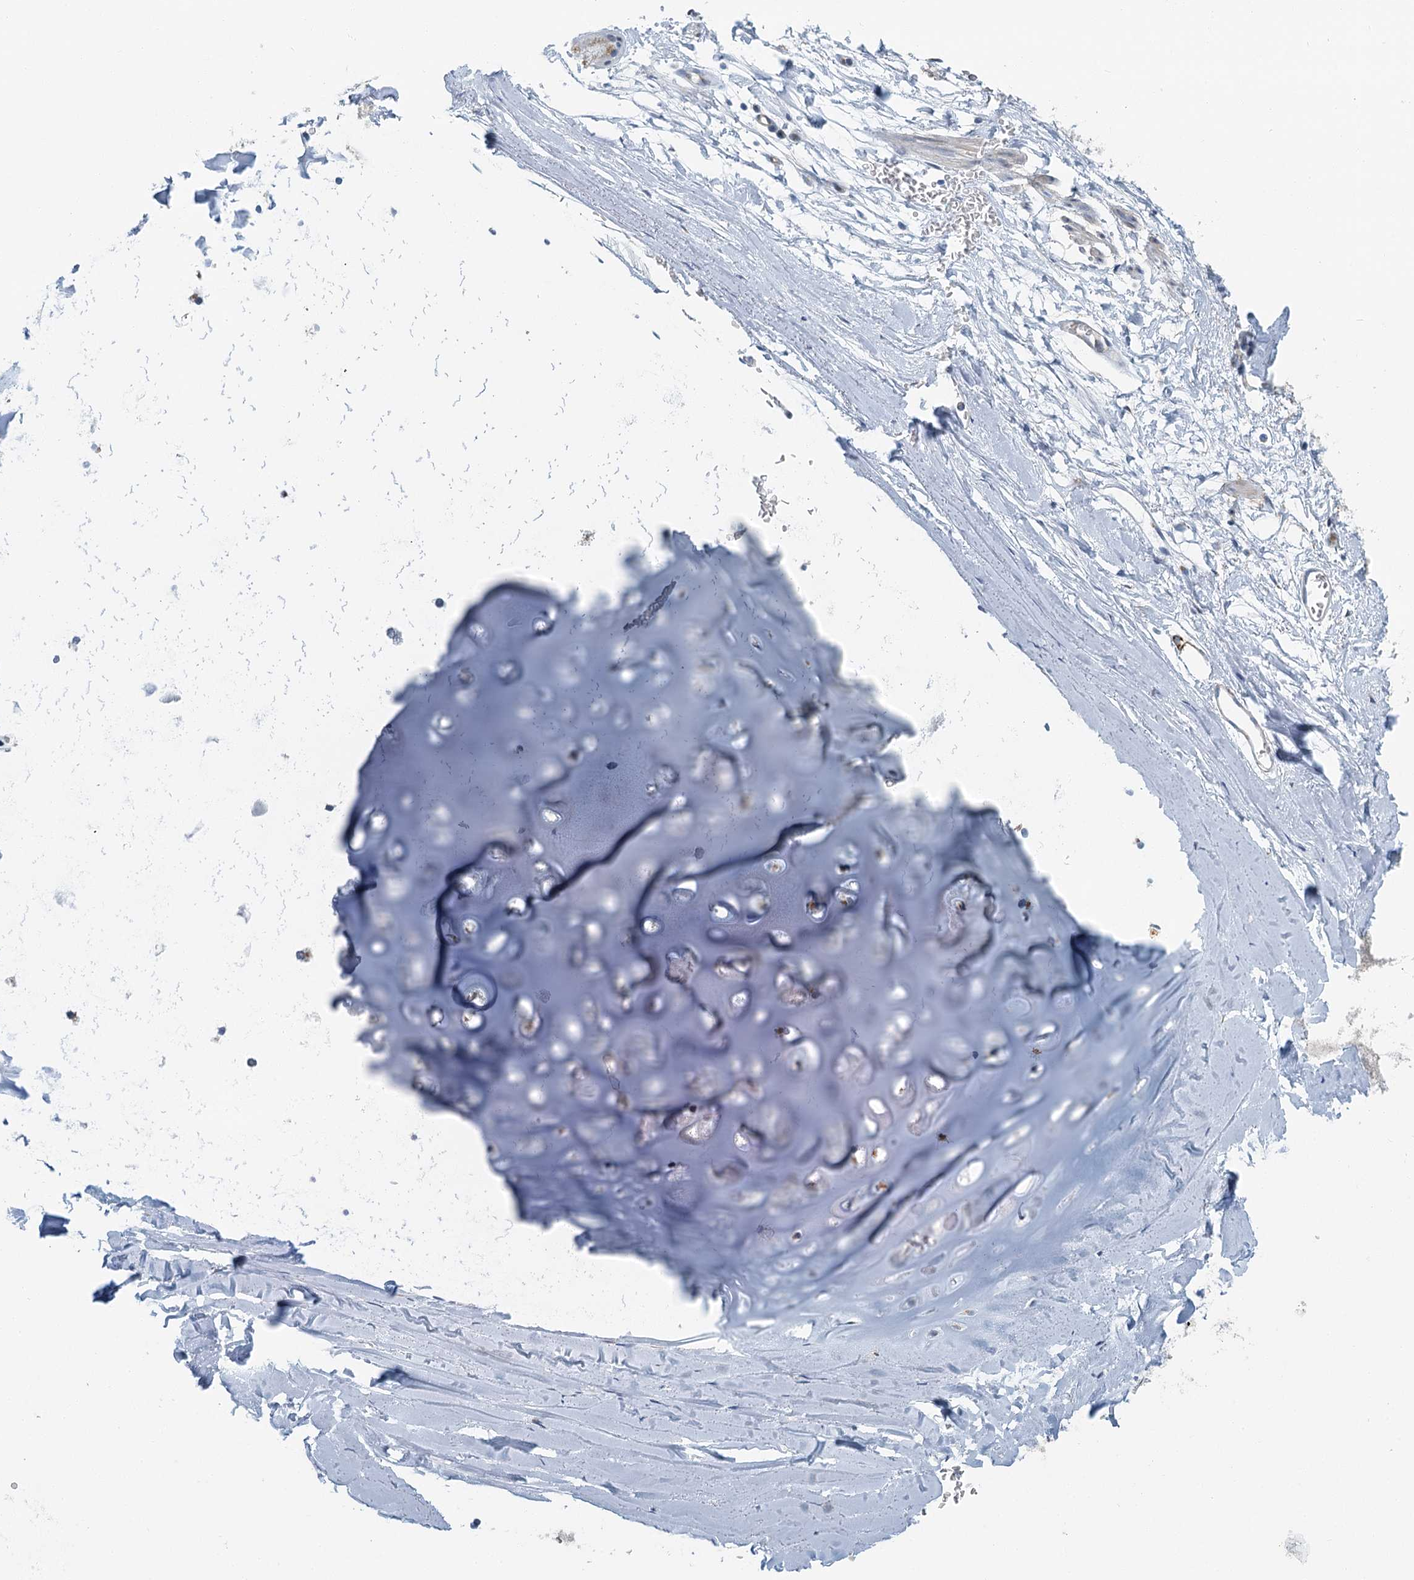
{"staining": {"intensity": "negative", "quantity": "none", "location": "none"}, "tissue": "adipose tissue", "cell_type": "Adipocytes", "image_type": "normal", "snomed": [{"axis": "morphology", "description": "Normal tissue, NOS"}, {"axis": "topography", "description": "Lymph node"}, {"axis": "topography", "description": "Bronchus"}], "caption": "Immunohistochemical staining of normal adipose tissue shows no significant expression in adipocytes. Nuclei are stained in blue.", "gene": "ZNF527", "patient": {"sex": "male", "age": 63}}